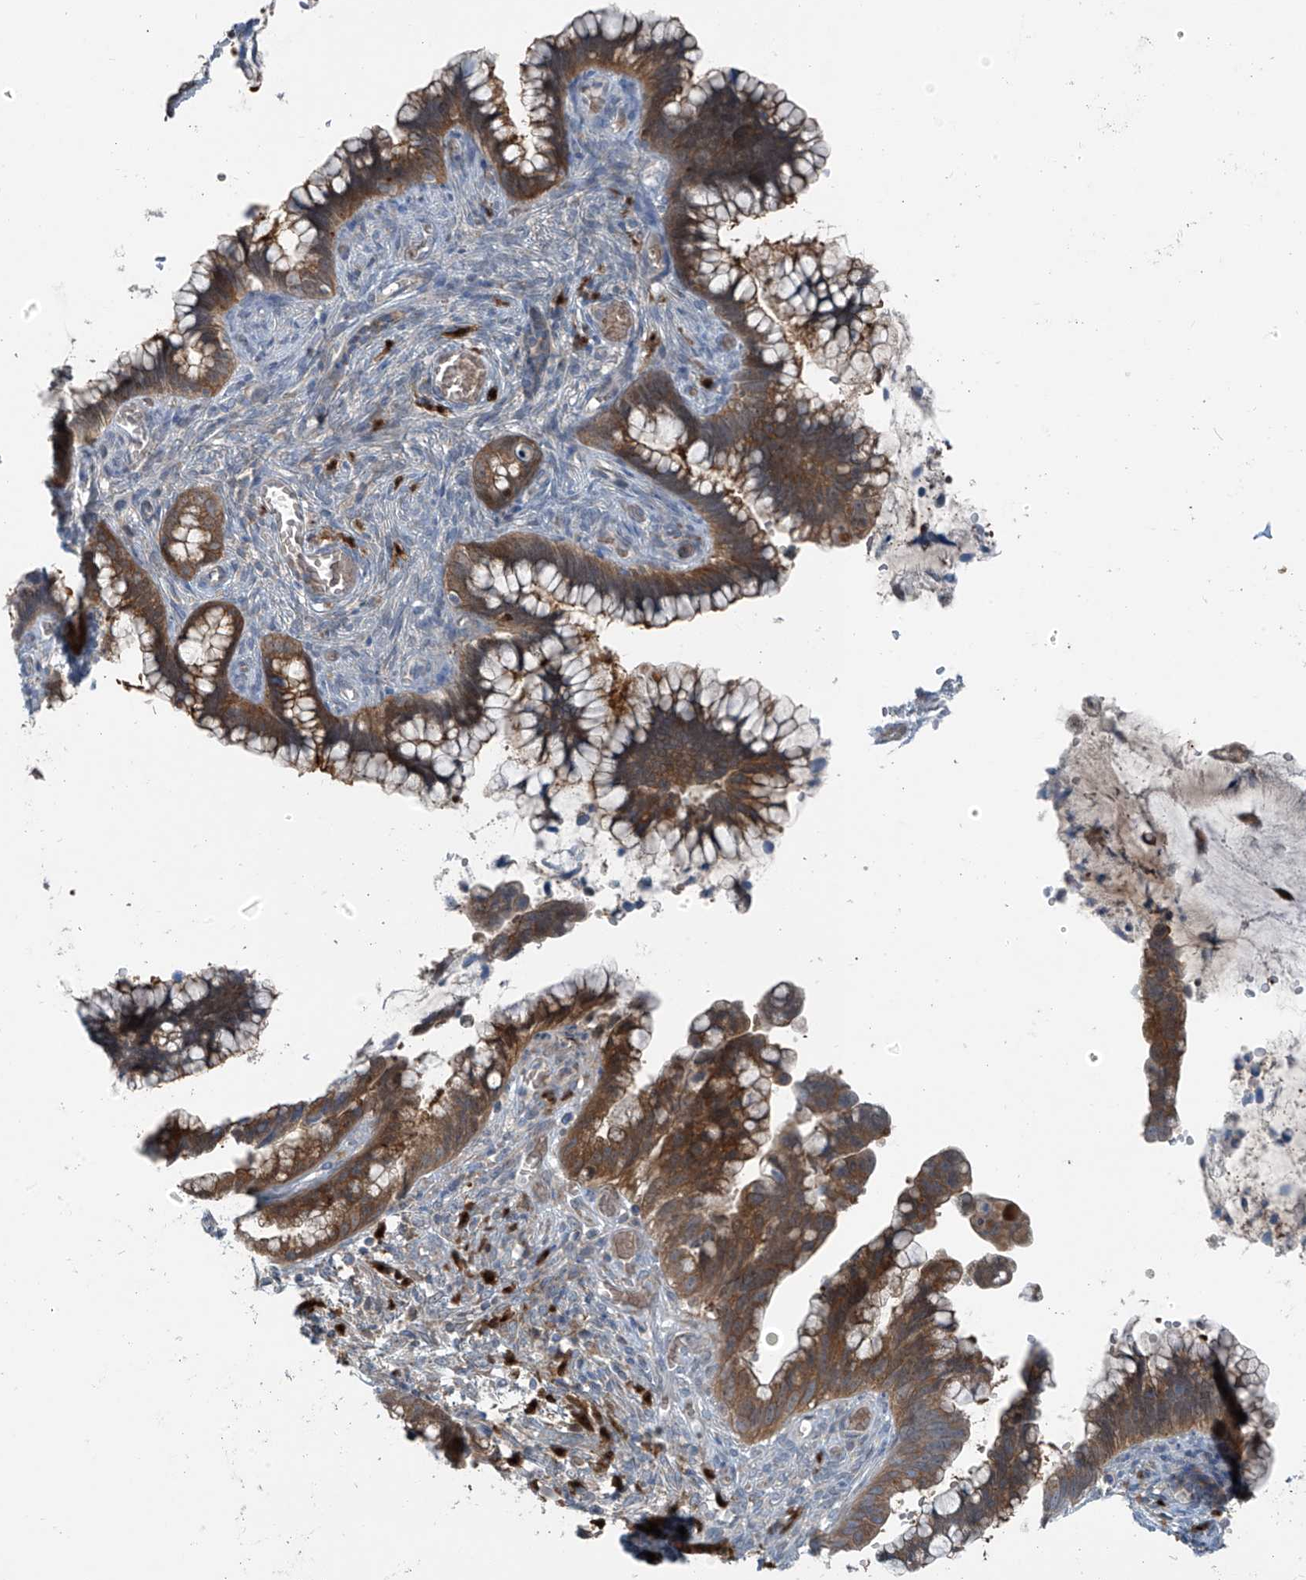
{"staining": {"intensity": "moderate", "quantity": ">75%", "location": "cytoplasmic/membranous"}, "tissue": "cervical cancer", "cell_type": "Tumor cells", "image_type": "cancer", "snomed": [{"axis": "morphology", "description": "Adenocarcinoma, NOS"}, {"axis": "topography", "description": "Cervix"}], "caption": "Adenocarcinoma (cervical) was stained to show a protein in brown. There is medium levels of moderate cytoplasmic/membranous positivity in approximately >75% of tumor cells.", "gene": "SLC12A6", "patient": {"sex": "female", "age": 44}}